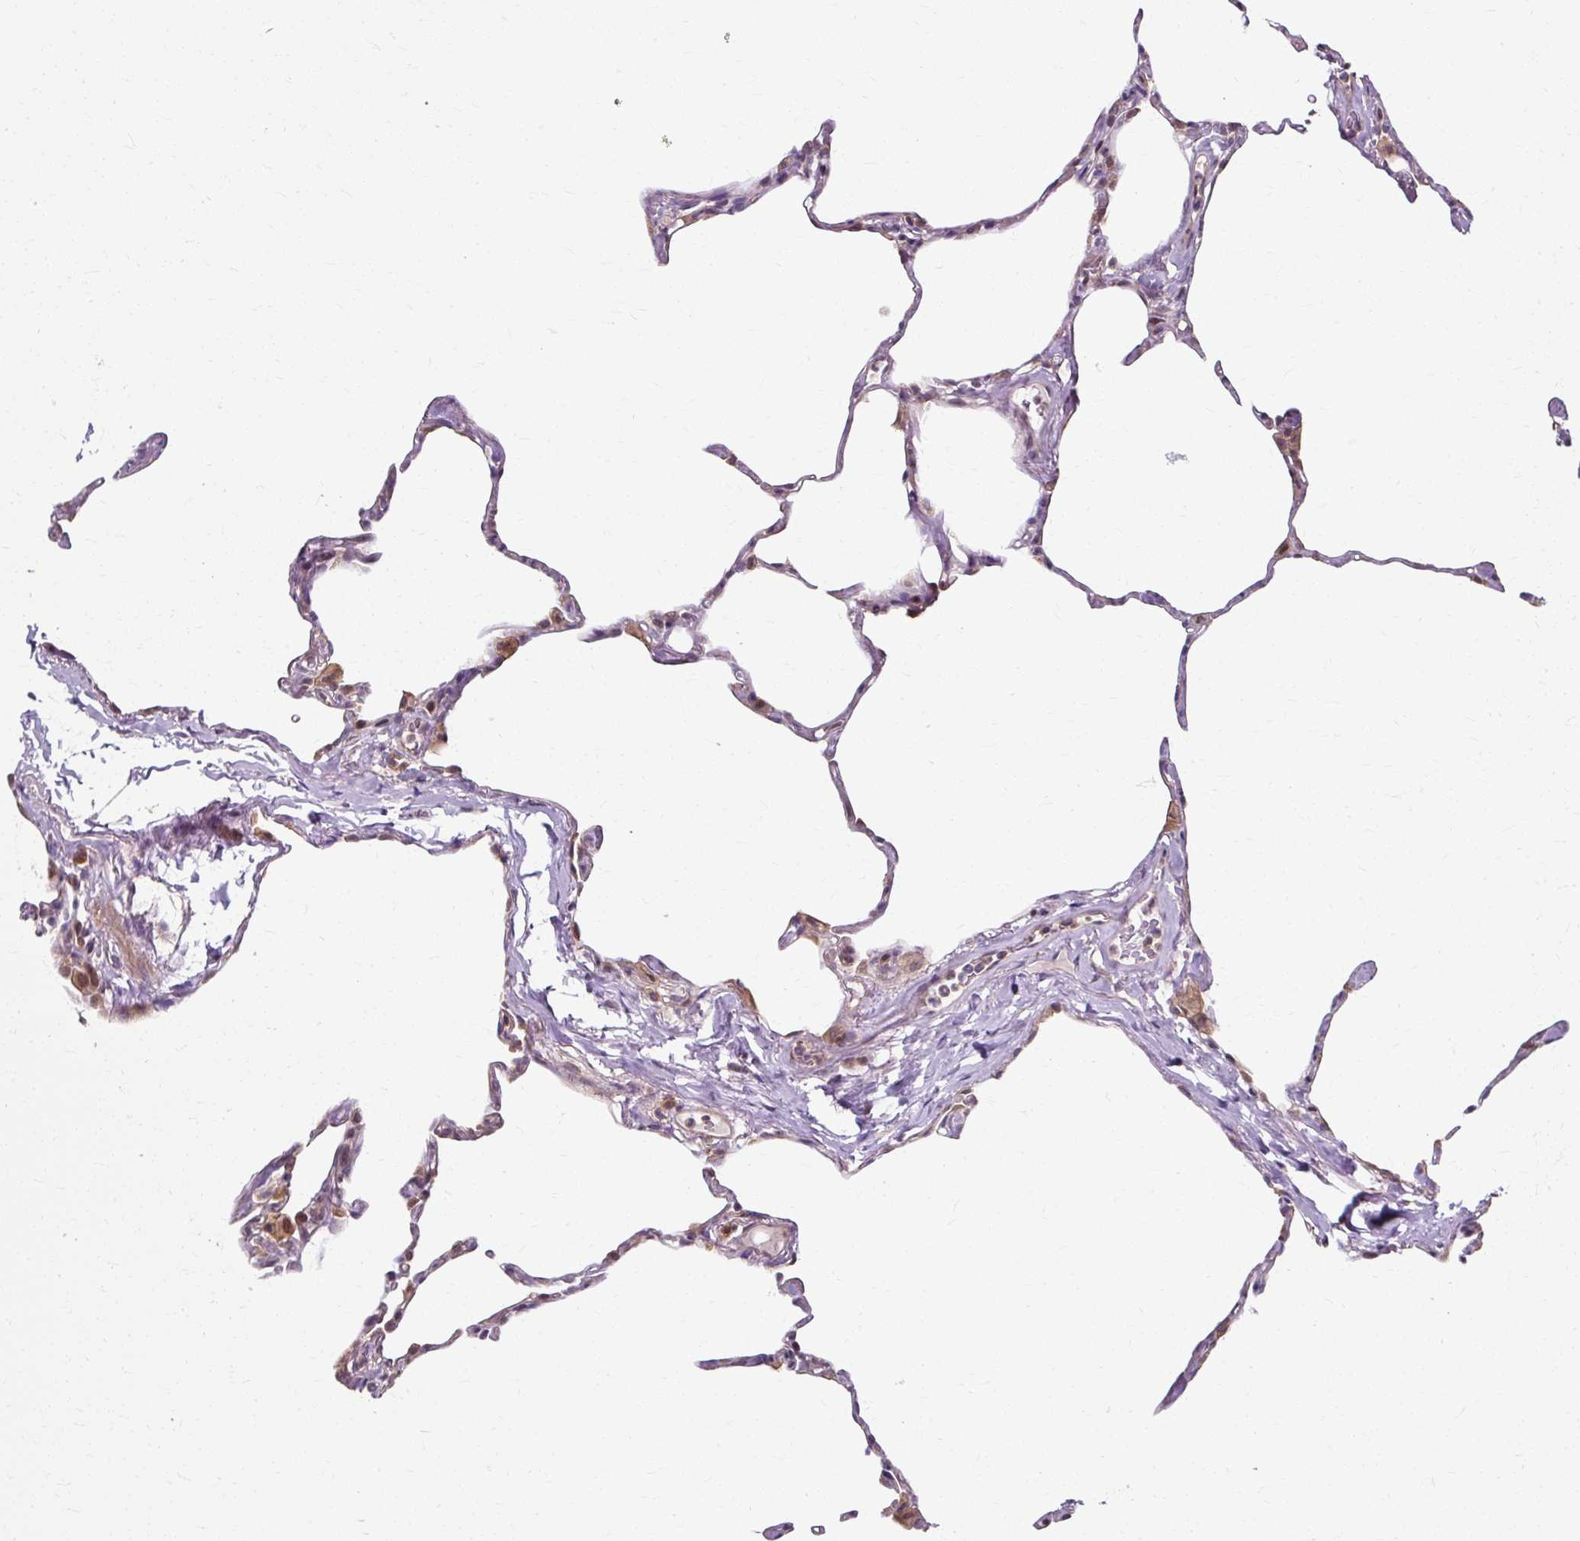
{"staining": {"intensity": "weak", "quantity": "25%-75%", "location": "cytoplasmic/membranous,nuclear"}, "tissue": "lung", "cell_type": "Alveolar cells", "image_type": "normal", "snomed": [{"axis": "morphology", "description": "Normal tissue, NOS"}, {"axis": "topography", "description": "Lung"}], "caption": "Immunohistochemical staining of benign human lung exhibits 25%-75% levels of weak cytoplasmic/membranous,nuclear protein expression in about 25%-75% of alveolar cells. The staining was performed using DAB, with brown indicating positive protein expression. Nuclei are stained blue with hematoxylin.", "gene": "ZNF555", "patient": {"sex": "male", "age": 65}}